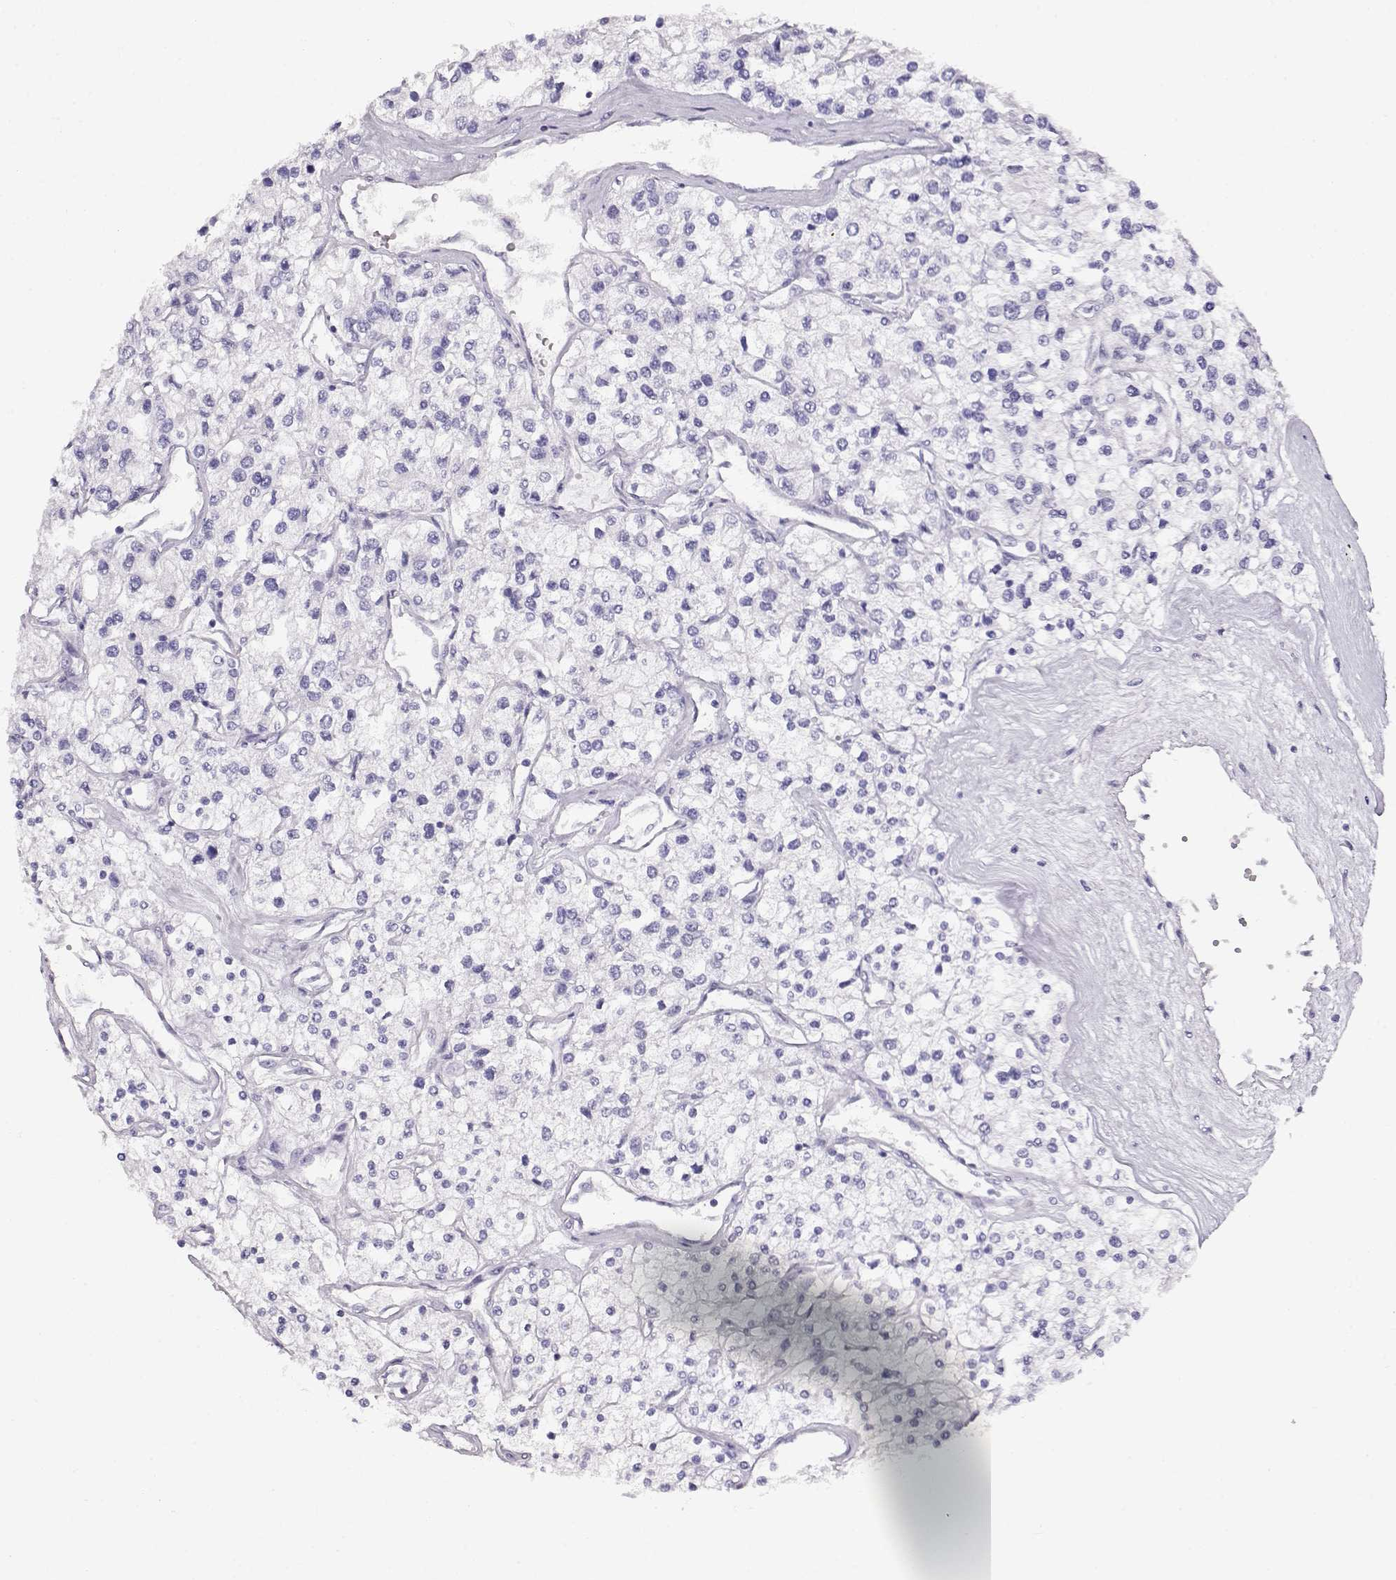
{"staining": {"intensity": "negative", "quantity": "none", "location": "none"}, "tissue": "renal cancer", "cell_type": "Tumor cells", "image_type": "cancer", "snomed": [{"axis": "morphology", "description": "Adenocarcinoma, NOS"}, {"axis": "topography", "description": "Kidney"}], "caption": "IHC micrograph of neoplastic tissue: adenocarcinoma (renal) stained with DAB (3,3'-diaminobenzidine) displays no significant protein staining in tumor cells.", "gene": "ACTN2", "patient": {"sex": "male", "age": 80}}